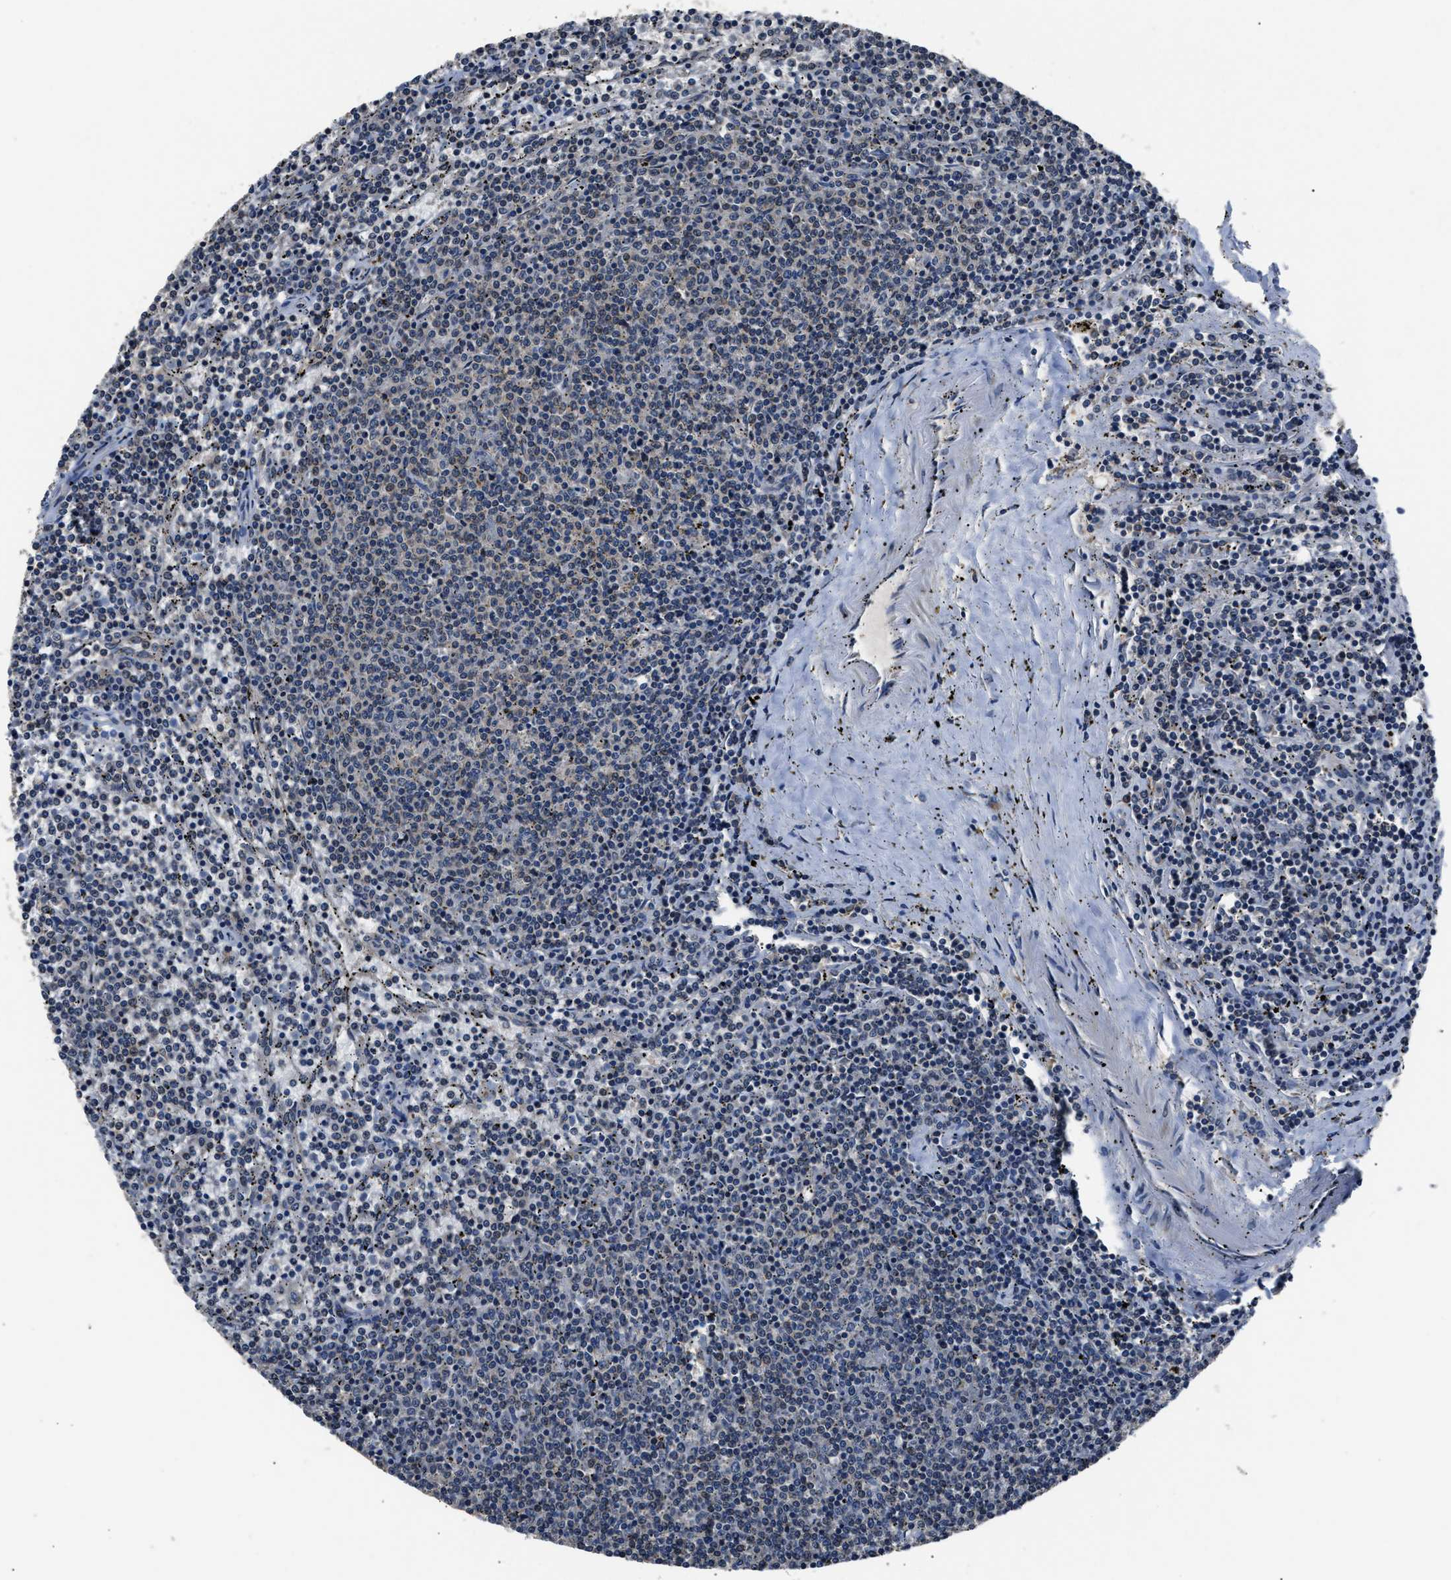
{"staining": {"intensity": "moderate", "quantity": ">75%", "location": "cytoplasmic/membranous"}, "tissue": "lymphoma", "cell_type": "Tumor cells", "image_type": "cancer", "snomed": [{"axis": "morphology", "description": "Malignant lymphoma, non-Hodgkin's type, Low grade"}, {"axis": "topography", "description": "Spleen"}], "caption": "Moderate cytoplasmic/membranous positivity is identified in about >75% of tumor cells in low-grade malignant lymphoma, non-Hodgkin's type.", "gene": "TNRC18", "patient": {"sex": "female", "age": 50}}